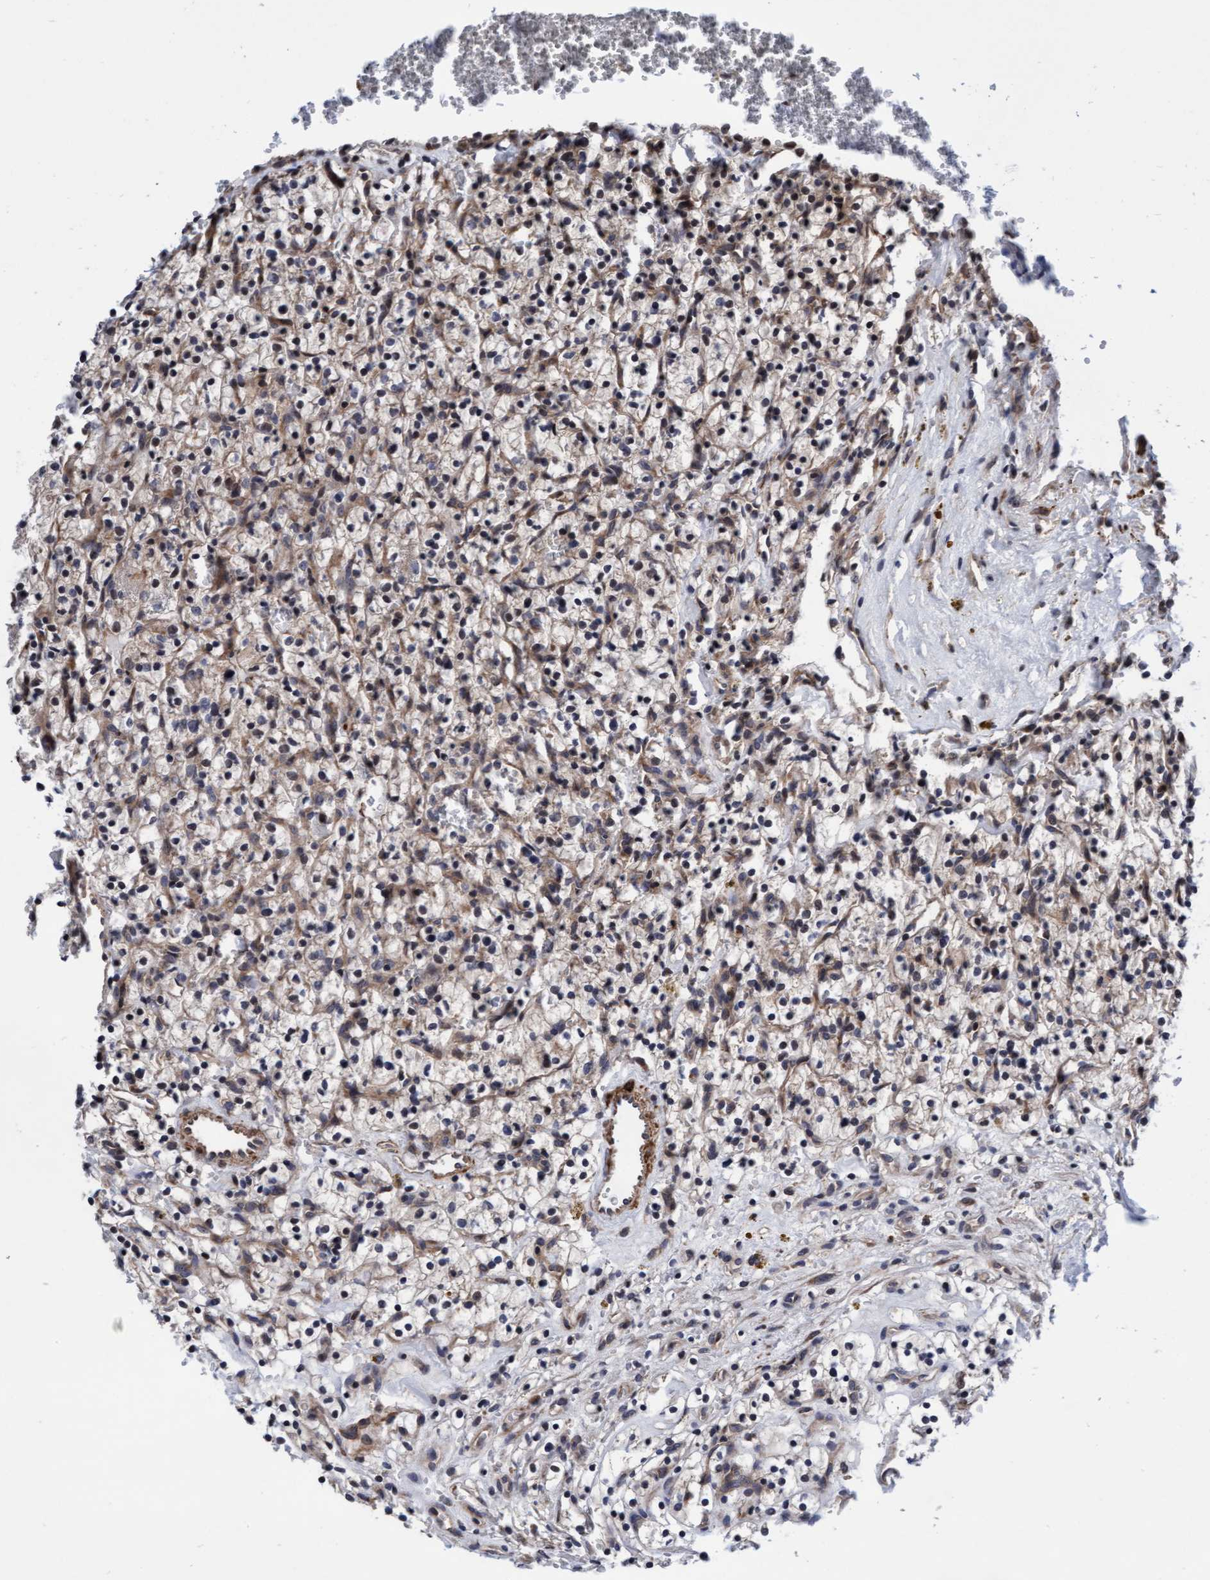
{"staining": {"intensity": "weak", "quantity": ">75%", "location": "cytoplasmic/membranous"}, "tissue": "renal cancer", "cell_type": "Tumor cells", "image_type": "cancer", "snomed": [{"axis": "morphology", "description": "Adenocarcinoma, NOS"}, {"axis": "topography", "description": "Kidney"}], "caption": "Immunohistochemistry (IHC) of human renal adenocarcinoma reveals low levels of weak cytoplasmic/membranous expression in about >75% of tumor cells.", "gene": "EFCAB13", "patient": {"sex": "female", "age": 57}}